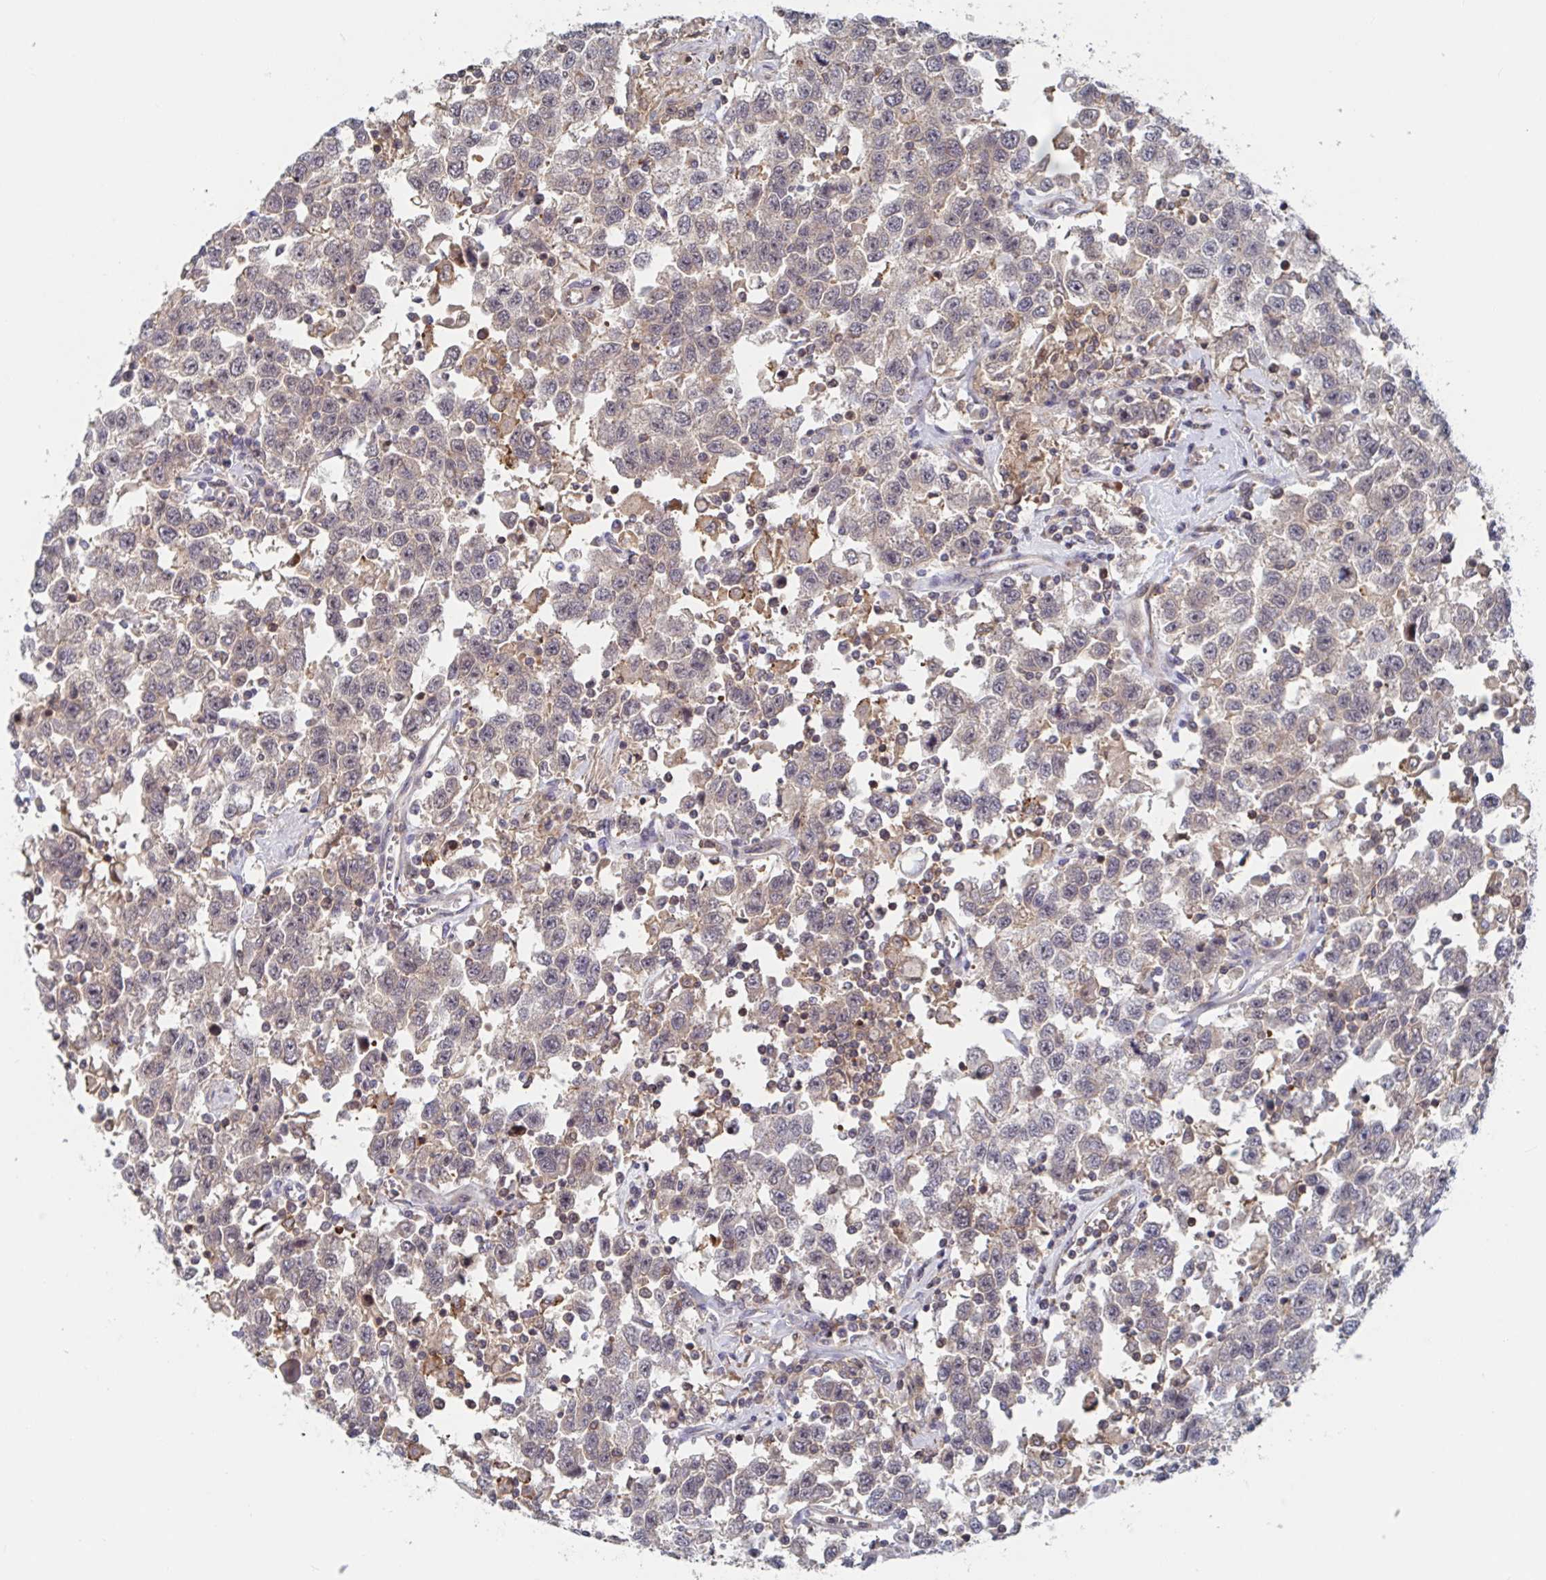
{"staining": {"intensity": "weak", "quantity": "25%-75%", "location": "cytoplasmic/membranous"}, "tissue": "testis cancer", "cell_type": "Tumor cells", "image_type": "cancer", "snomed": [{"axis": "morphology", "description": "Seminoma, NOS"}, {"axis": "topography", "description": "Testis"}], "caption": "Testis cancer (seminoma) stained with DAB immunohistochemistry (IHC) shows low levels of weak cytoplasmic/membranous positivity in approximately 25%-75% of tumor cells.", "gene": "DHRS12", "patient": {"sex": "male", "age": 41}}